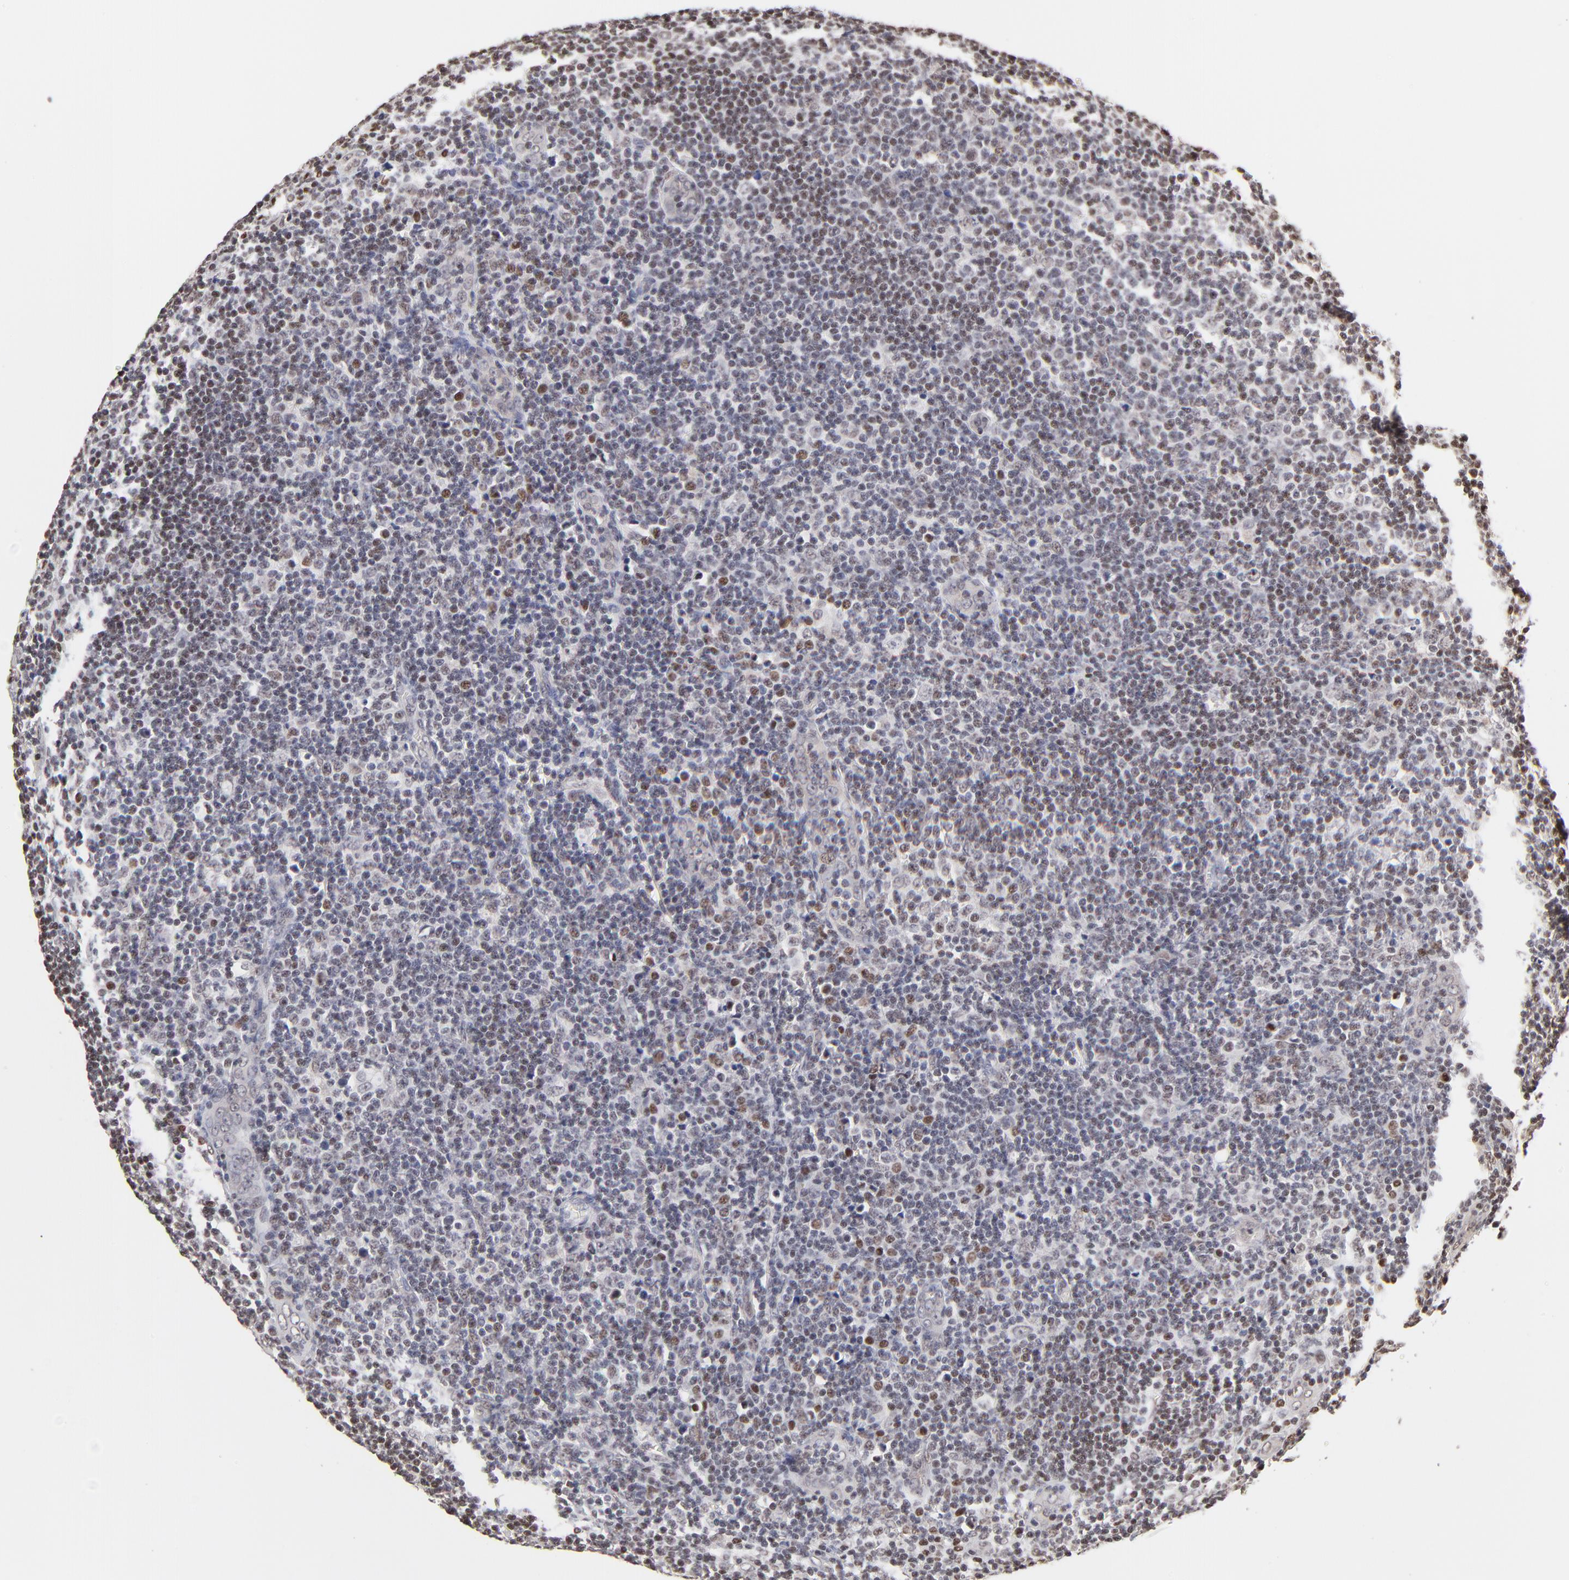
{"staining": {"intensity": "moderate", "quantity": "<25%", "location": "nuclear"}, "tissue": "lymphoma", "cell_type": "Tumor cells", "image_type": "cancer", "snomed": [{"axis": "morphology", "description": "Malignant lymphoma, non-Hodgkin's type, Low grade"}, {"axis": "topography", "description": "Lymph node"}], "caption": "Immunohistochemistry photomicrograph of lymphoma stained for a protein (brown), which displays low levels of moderate nuclear expression in about <25% of tumor cells.", "gene": "DSN1", "patient": {"sex": "male", "age": 74}}